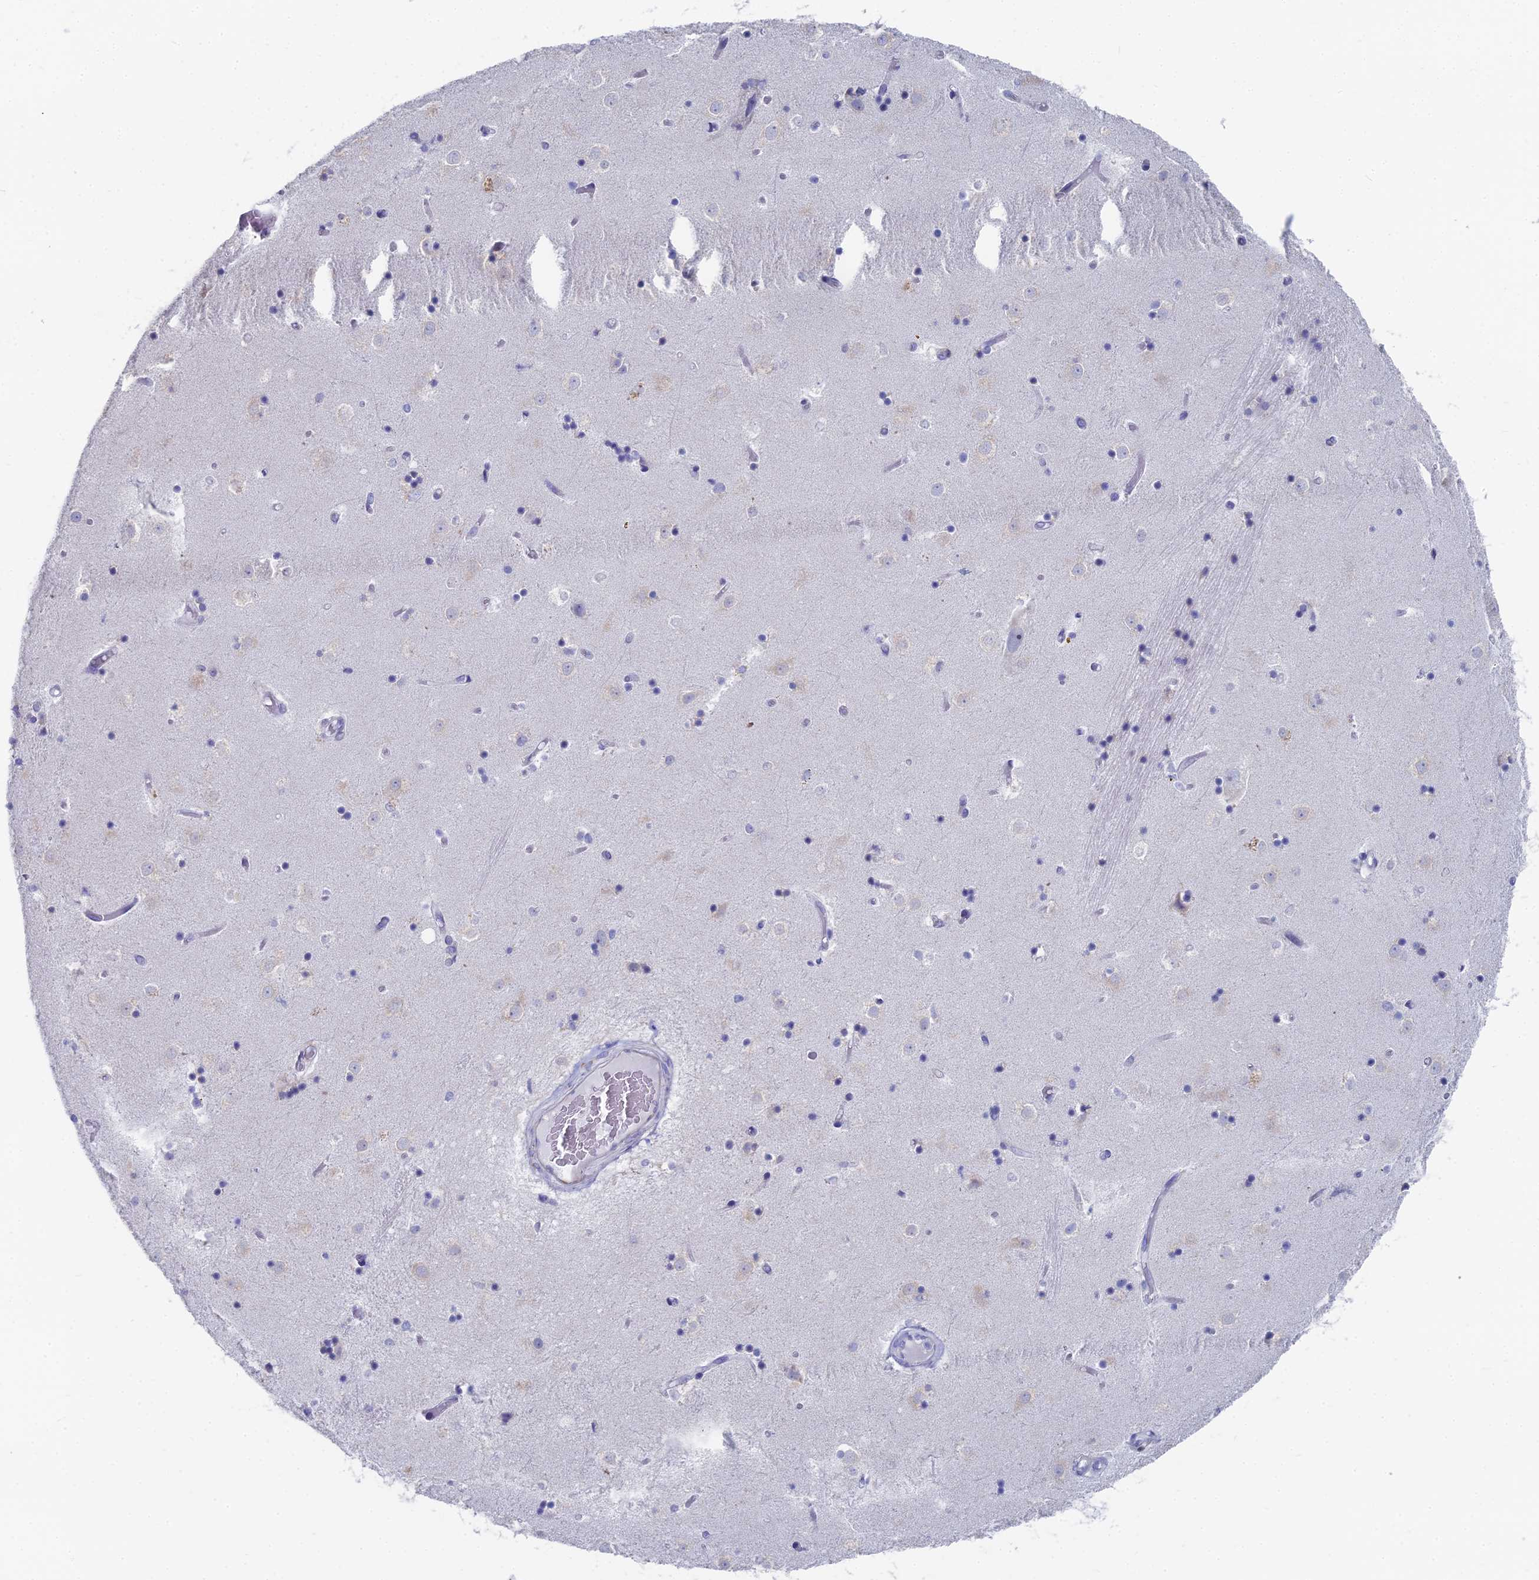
{"staining": {"intensity": "negative", "quantity": "none", "location": "none"}, "tissue": "caudate", "cell_type": "Glial cells", "image_type": "normal", "snomed": [{"axis": "morphology", "description": "Normal tissue, NOS"}, {"axis": "topography", "description": "Lateral ventricle wall"}], "caption": "Glial cells show no significant positivity in benign caudate. (DAB (3,3'-diaminobenzidine) immunohistochemistry, high magnification).", "gene": "TNNT3", "patient": {"sex": "female", "age": 52}}